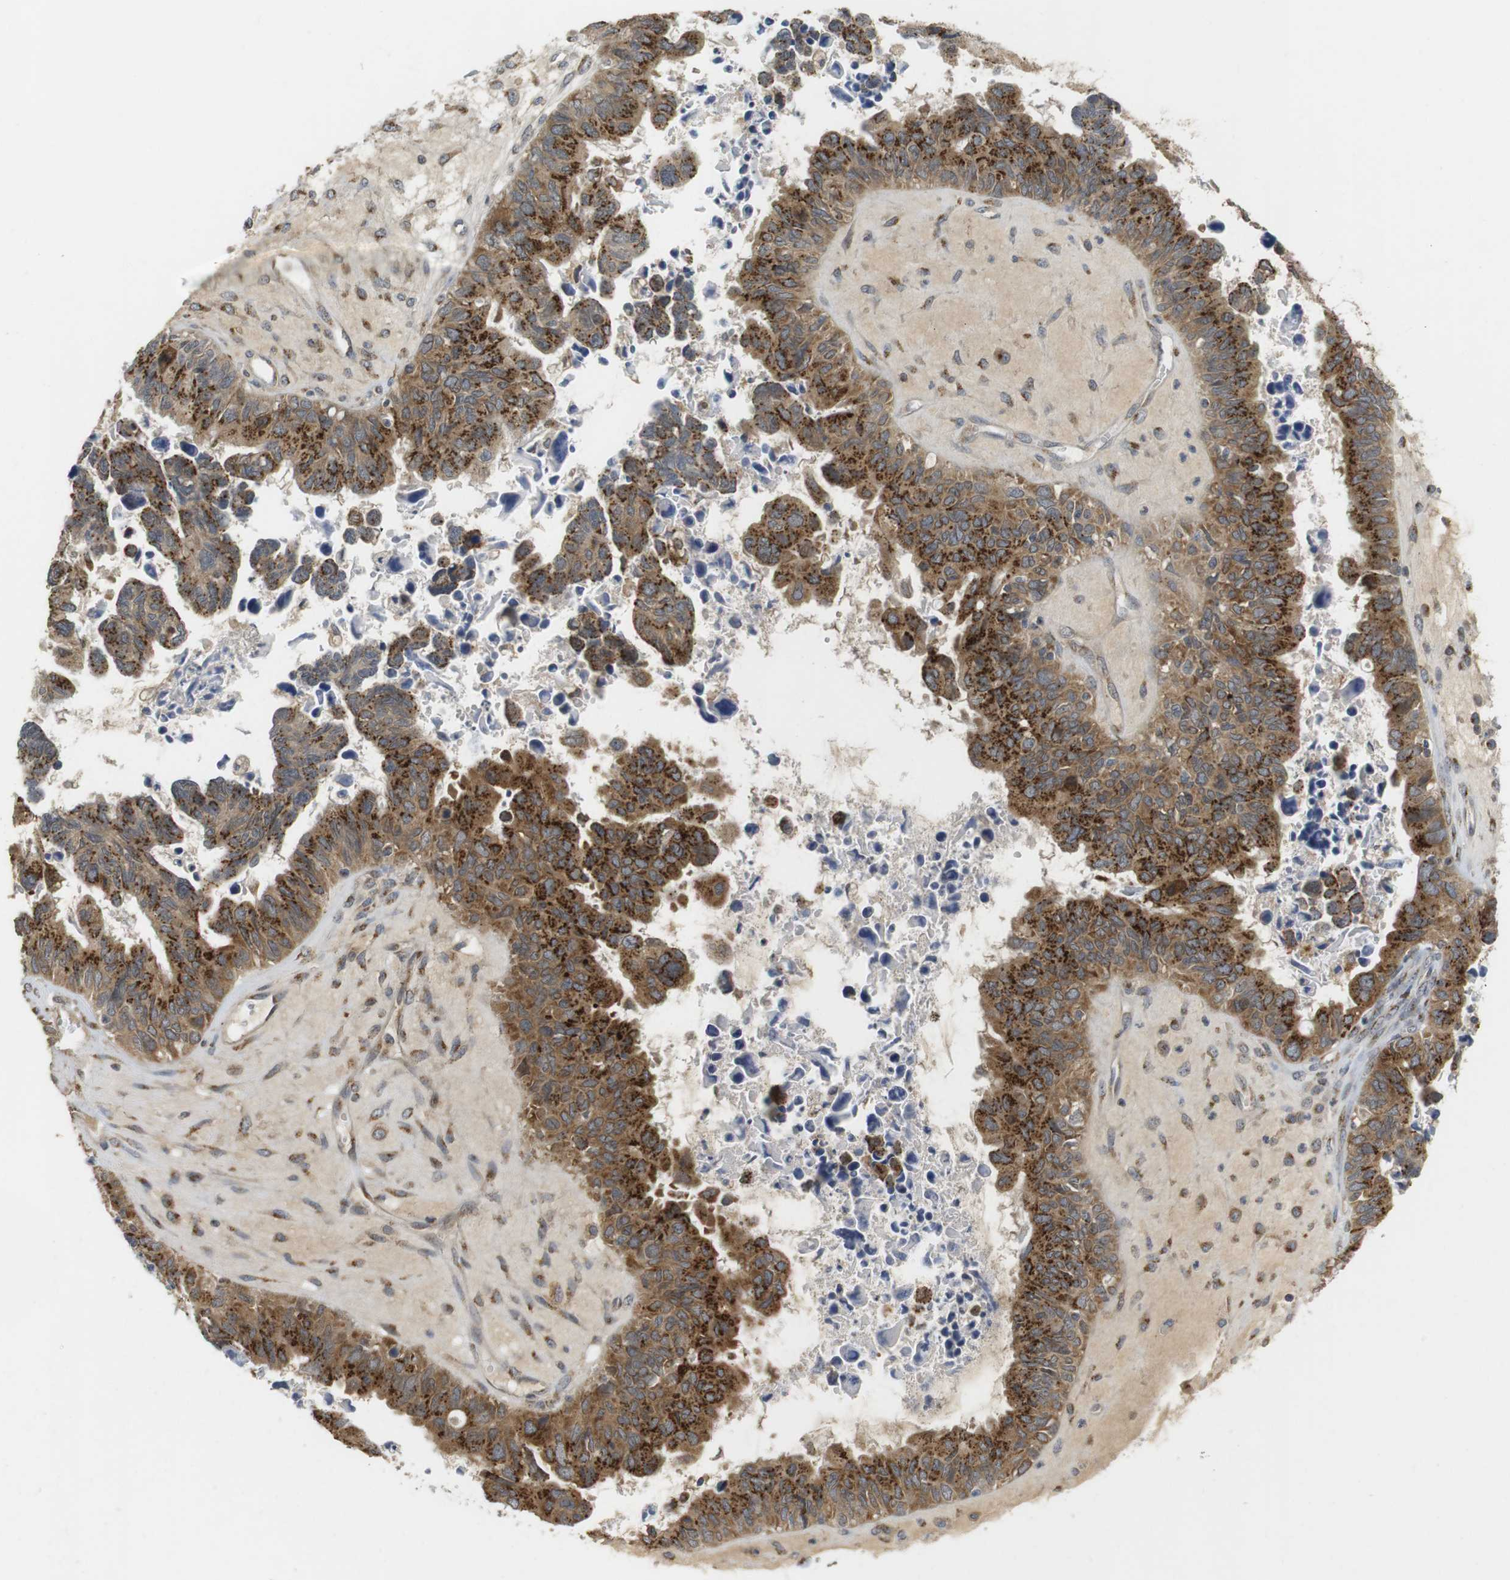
{"staining": {"intensity": "moderate", "quantity": ">75%", "location": "cytoplasmic/membranous"}, "tissue": "ovarian cancer", "cell_type": "Tumor cells", "image_type": "cancer", "snomed": [{"axis": "morphology", "description": "Cystadenocarcinoma, serous, NOS"}, {"axis": "topography", "description": "Ovary"}], "caption": "Human serous cystadenocarcinoma (ovarian) stained for a protein (brown) exhibits moderate cytoplasmic/membranous positive positivity in approximately >75% of tumor cells.", "gene": "ZFPL1", "patient": {"sex": "female", "age": 79}}